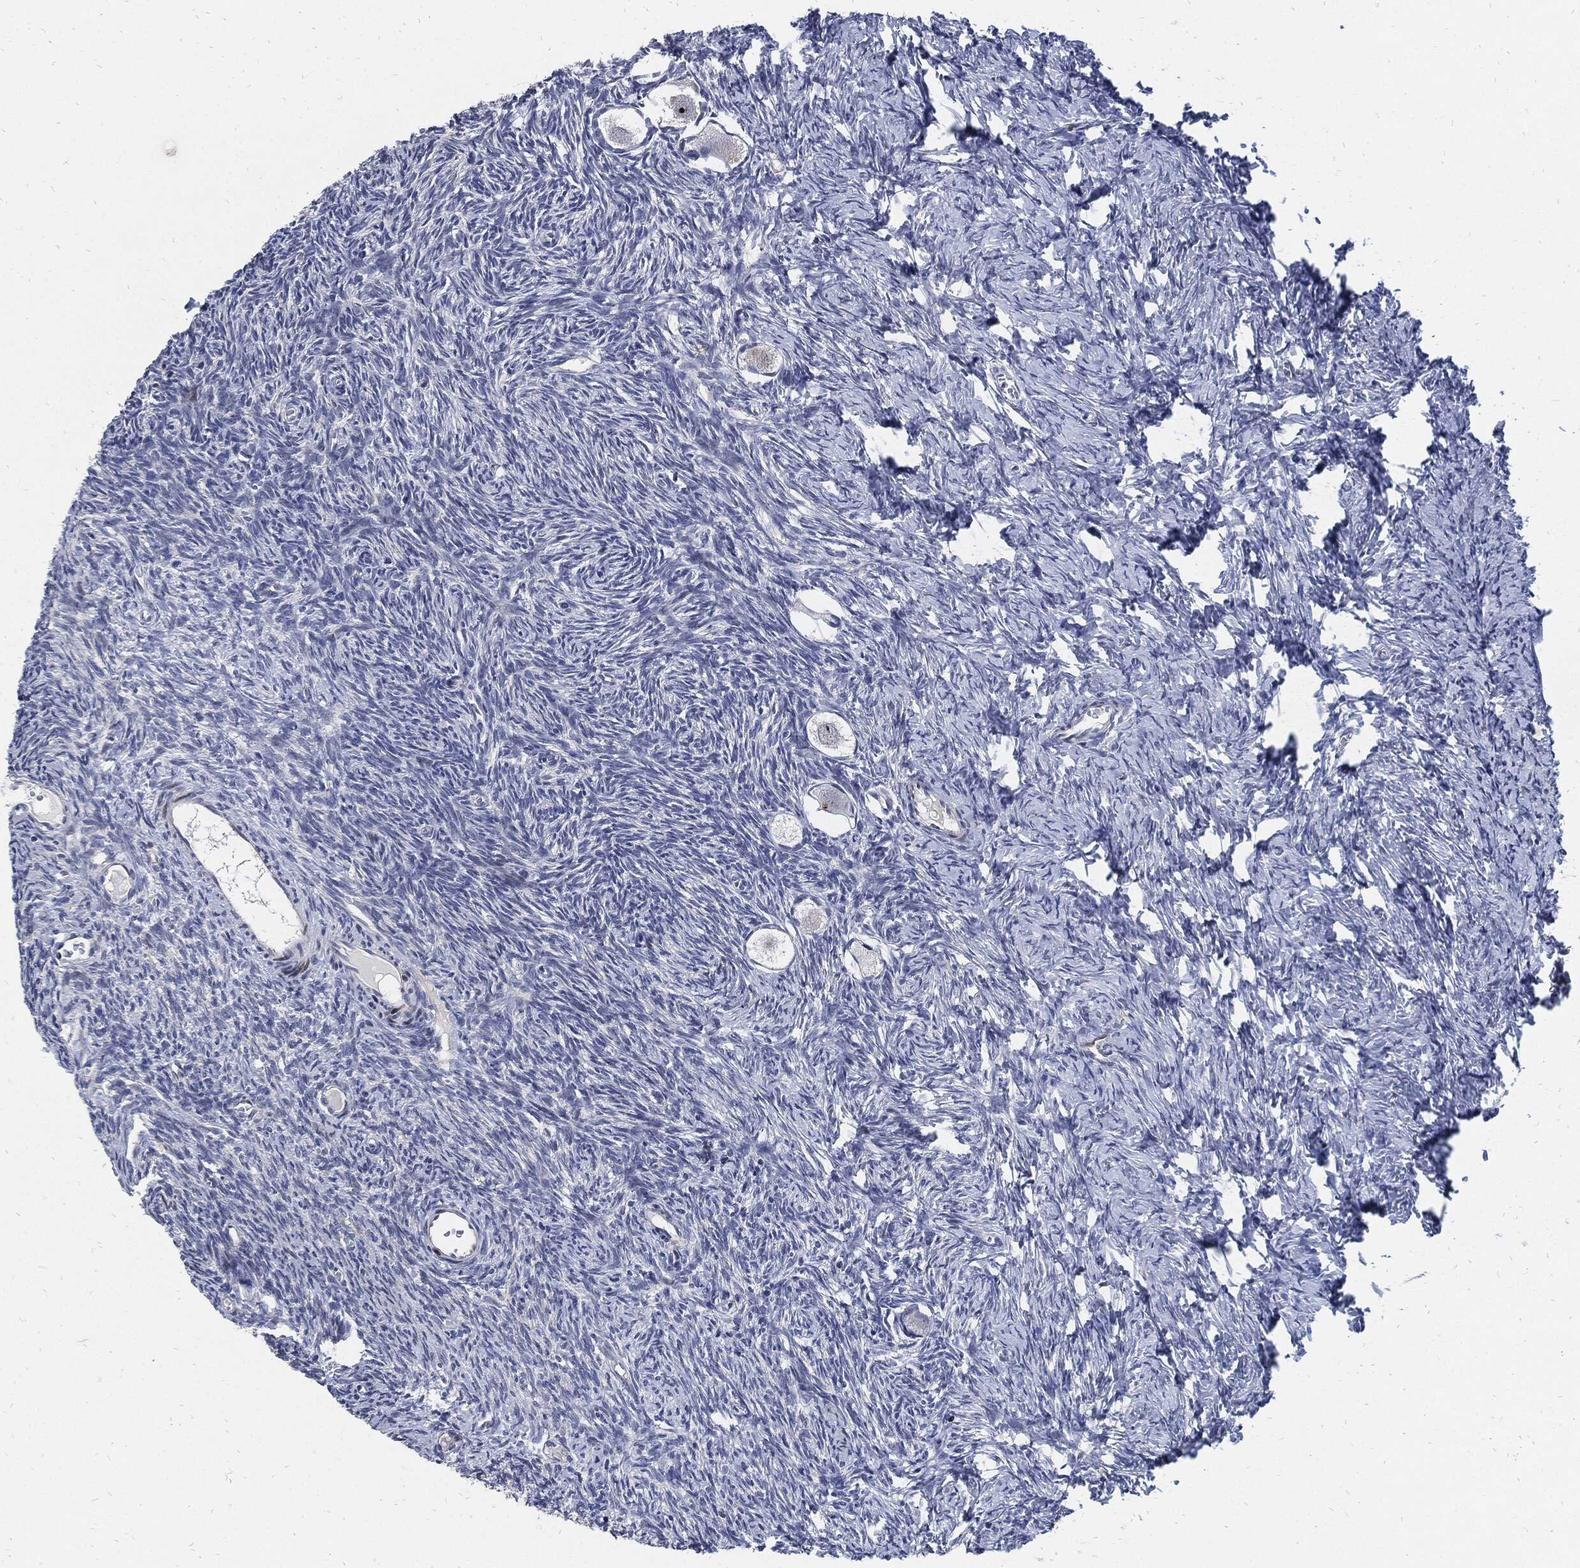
{"staining": {"intensity": "negative", "quantity": "none", "location": "none"}, "tissue": "ovary", "cell_type": "Follicle cells", "image_type": "normal", "snomed": [{"axis": "morphology", "description": "Normal tissue, NOS"}, {"axis": "topography", "description": "Ovary"}], "caption": "Follicle cells show no significant protein staining in unremarkable ovary.", "gene": "MKI67", "patient": {"sex": "female", "age": 27}}